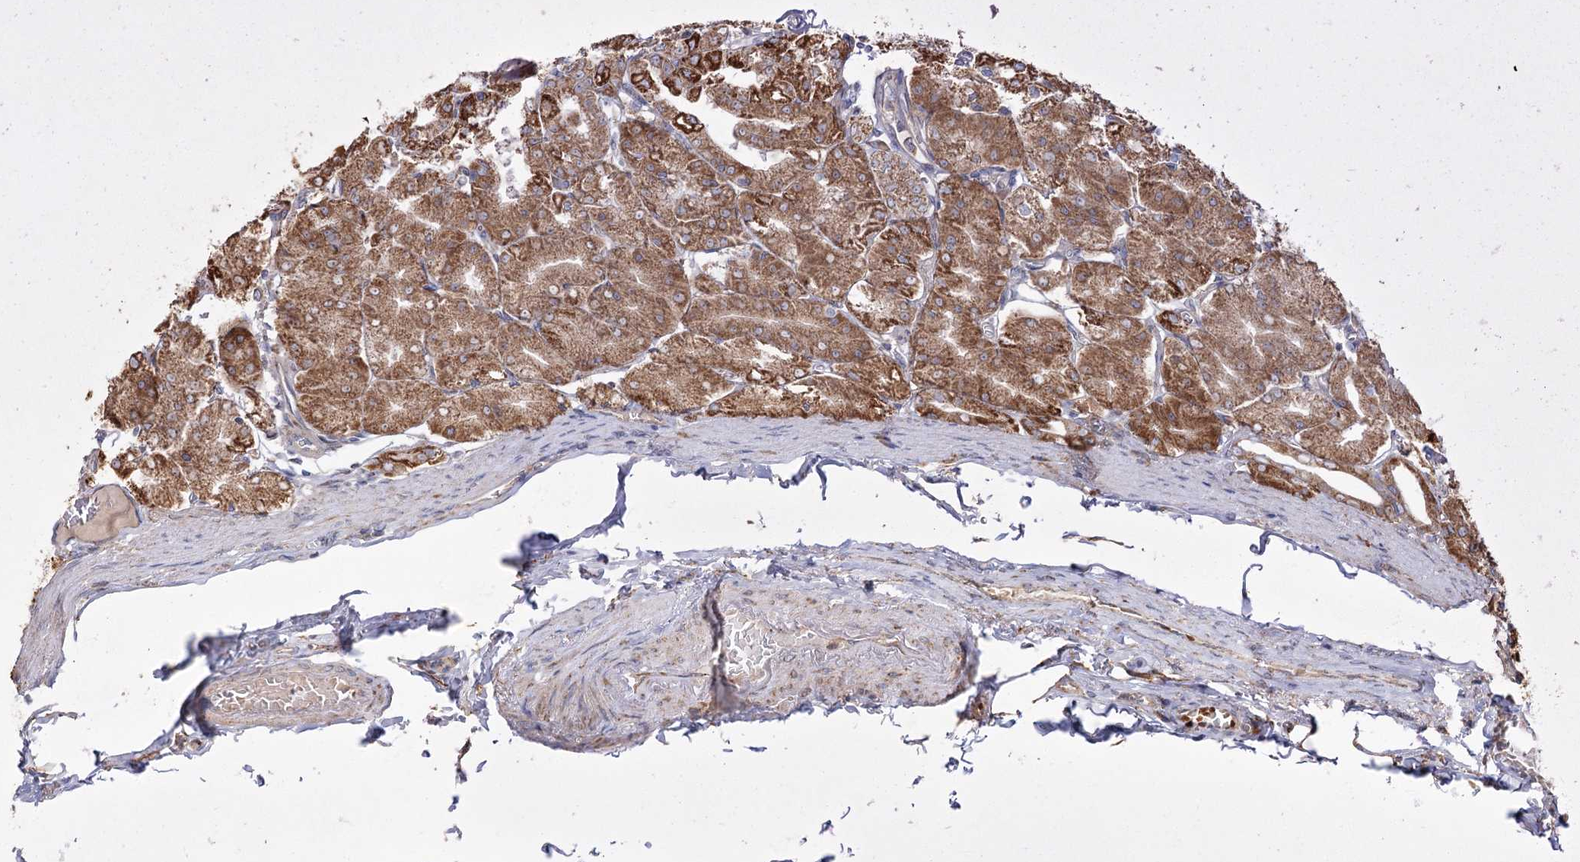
{"staining": {"intensity": "strong", "quantity": ">75%", "location": "cytoplasmic/membranous"}, "tissue": "stomach", "cell_type": "Glandular cells", "image_type": "normal", "snomed": [{"axis": "morphology", "description": "Normal tissue, NOS"}, {"axis": "topography", "description": "Stomach, lower"}], "caption": "This photomicrograph displays immunohistochemistry (IHC) staining of unremarkable stomach, with high strong cytoplasmic/membranous staining in about >75% of glandular cells.", "gene": "ZFYVE16", "patient": {"sex": "male", "age": 71}}